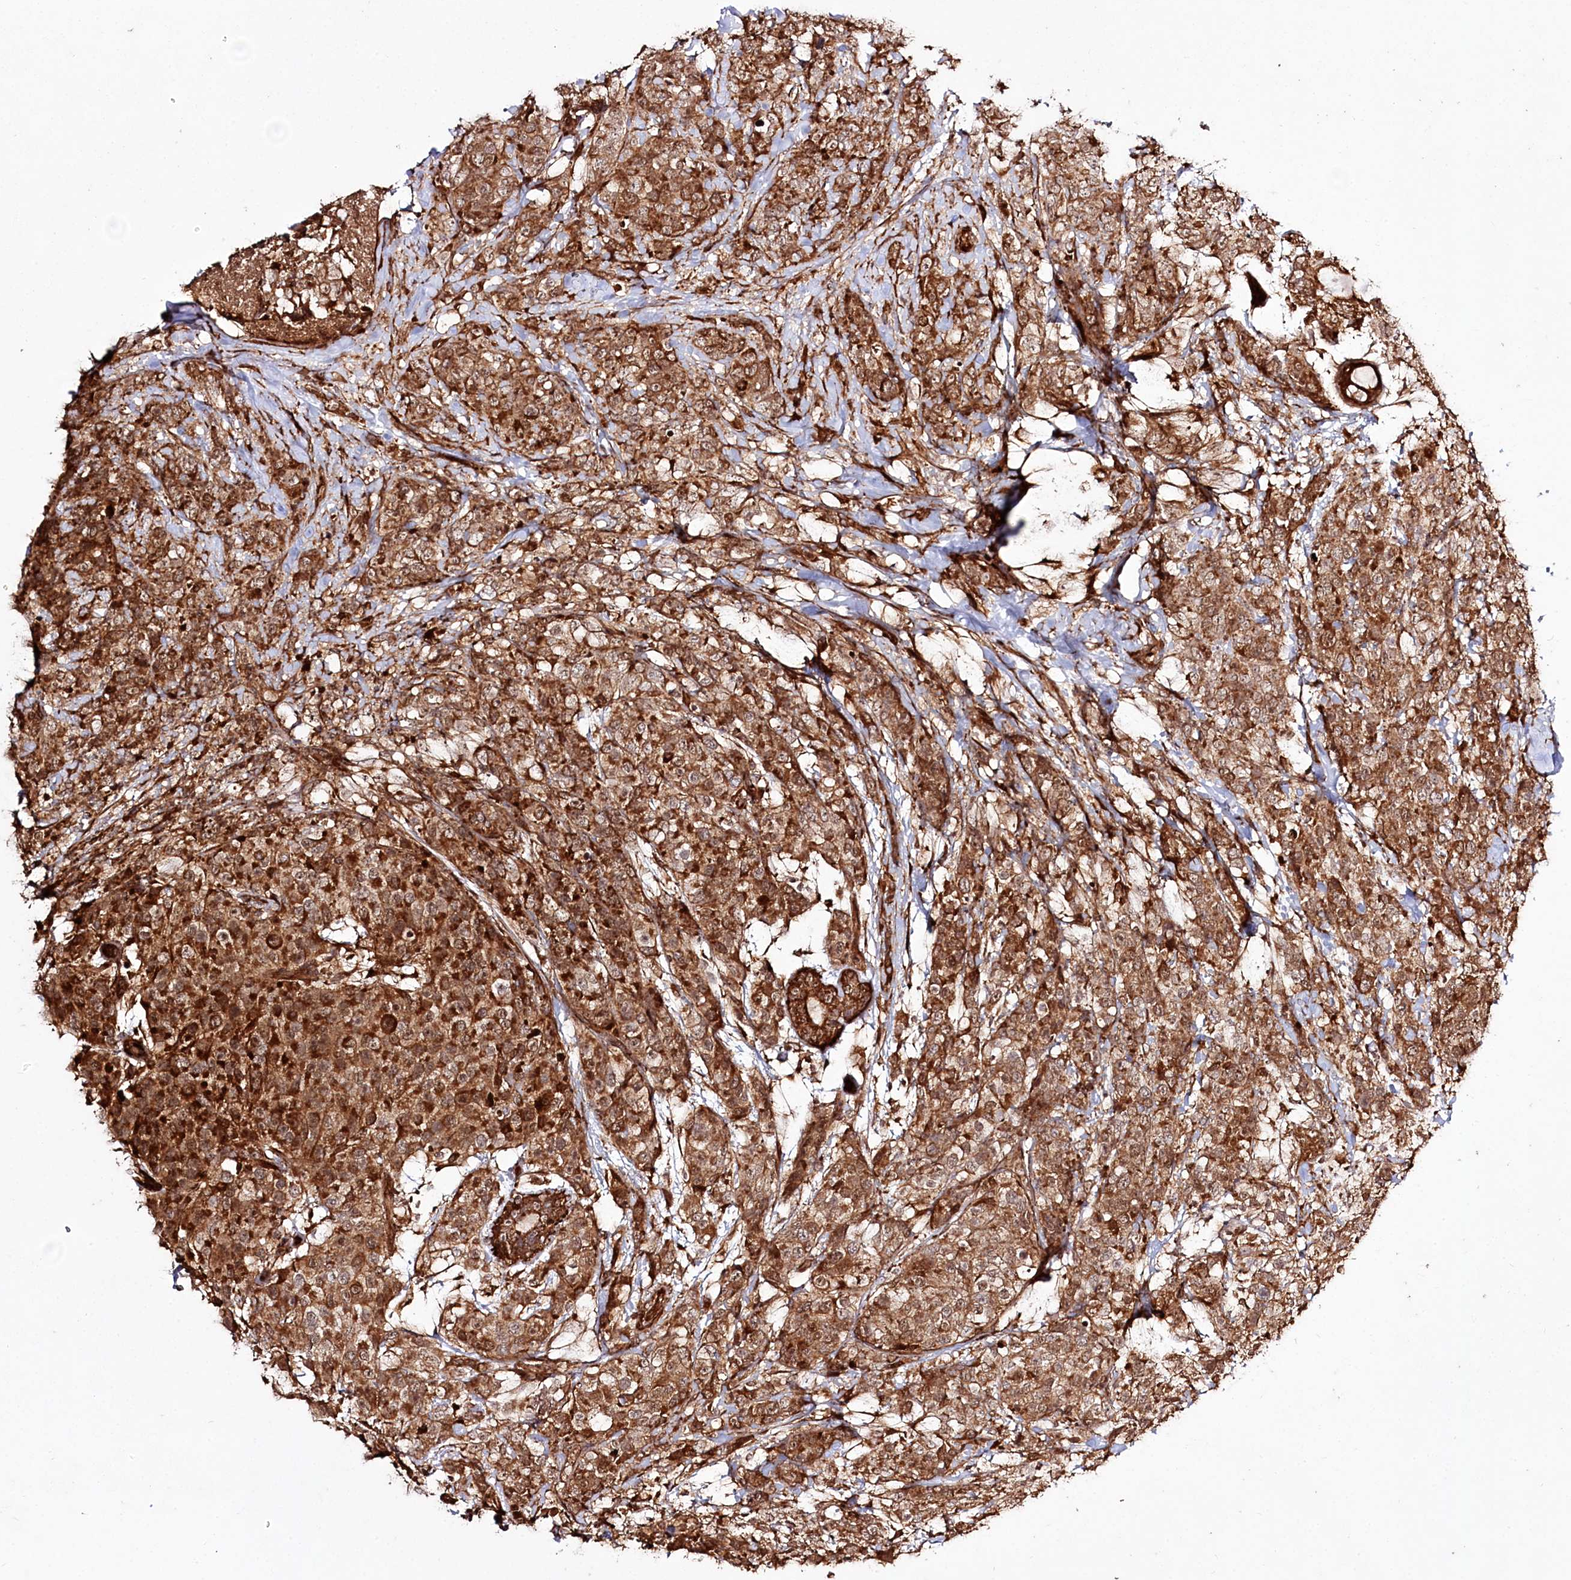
{"staining": {"intensity": "strong", "quantity": ">75%", "location": "cytoplasmic/membranous"}, "tissue": "breast cancer", "cell_type": "Tumor cells", "image_type": "cancer", "snomed": [{"axis": "morphology", "description": "Lobular carcinoma"}, {"axis": "topography", "description": "Breast"}], "caption": "A high-resolution photomicrograph shows immunohistochemistry staining of breast lobular carcinoma, which displays strong cytoplasmic/membranous positivity in approximately >75% of tumor cells.", "gene": "REXO2", "patient": {"sex": "female", "age": 59}}